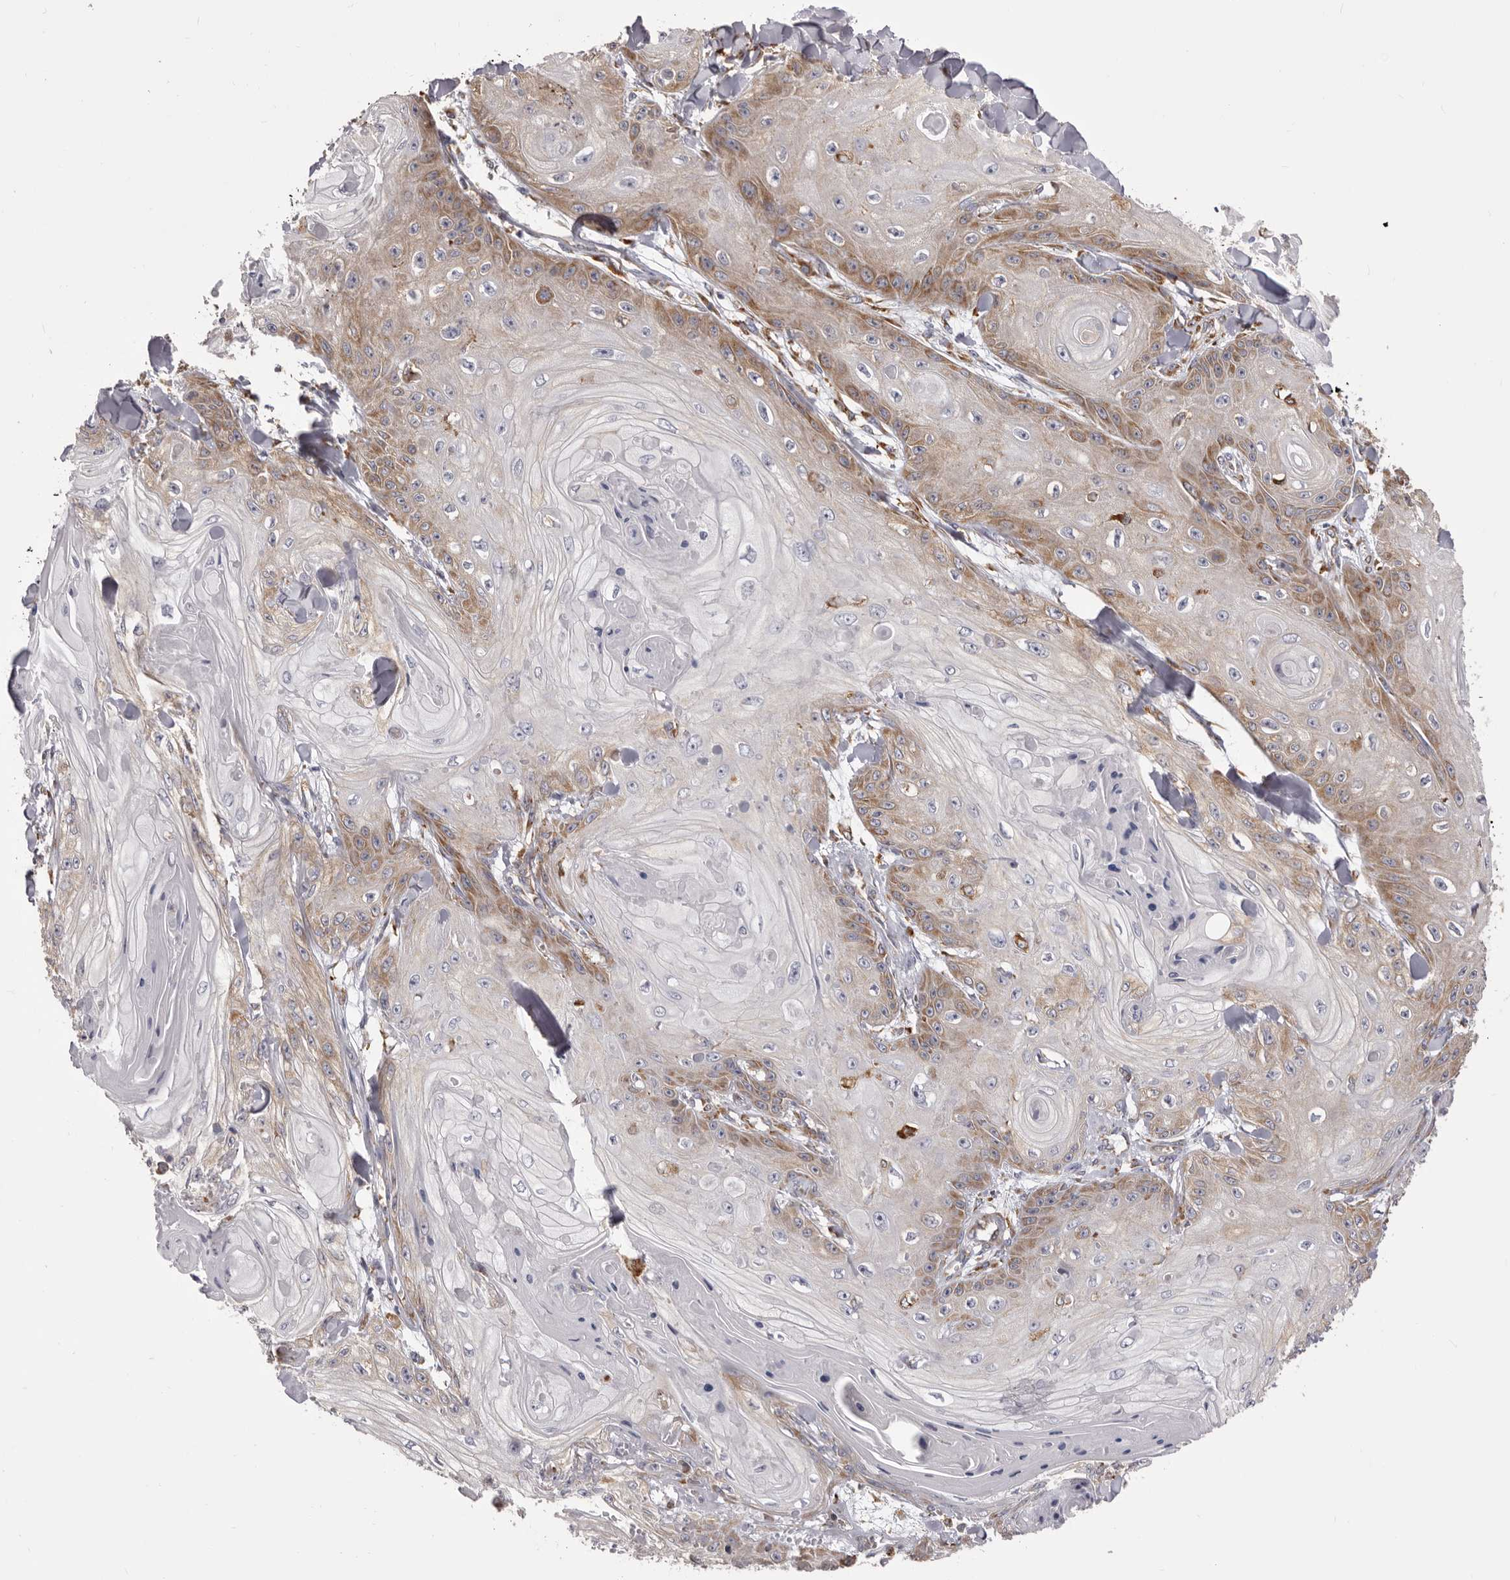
{"staining": {"intensity": "moderate", "quantity": "25%-75%", "location": "cytoplasmic/membranous"}, "tissue": "skin cancer", "cell_type": "Tumor cells", "image_type": "cancer", "snomed": [{"axis": "morphology", "description": "Squamous cell carcinoma, NOS"}, {"axis": "topography", "description": "Skin"}], "caption": "Immunohistochemical staining of squamous cell carcinoma (skin) displays moderate cytoplasmic/membranous protein expression in approximately 25%-75% of tumor cells.", "gene": "QRSL1", "patient": {"sex": "male", "age": 74}}